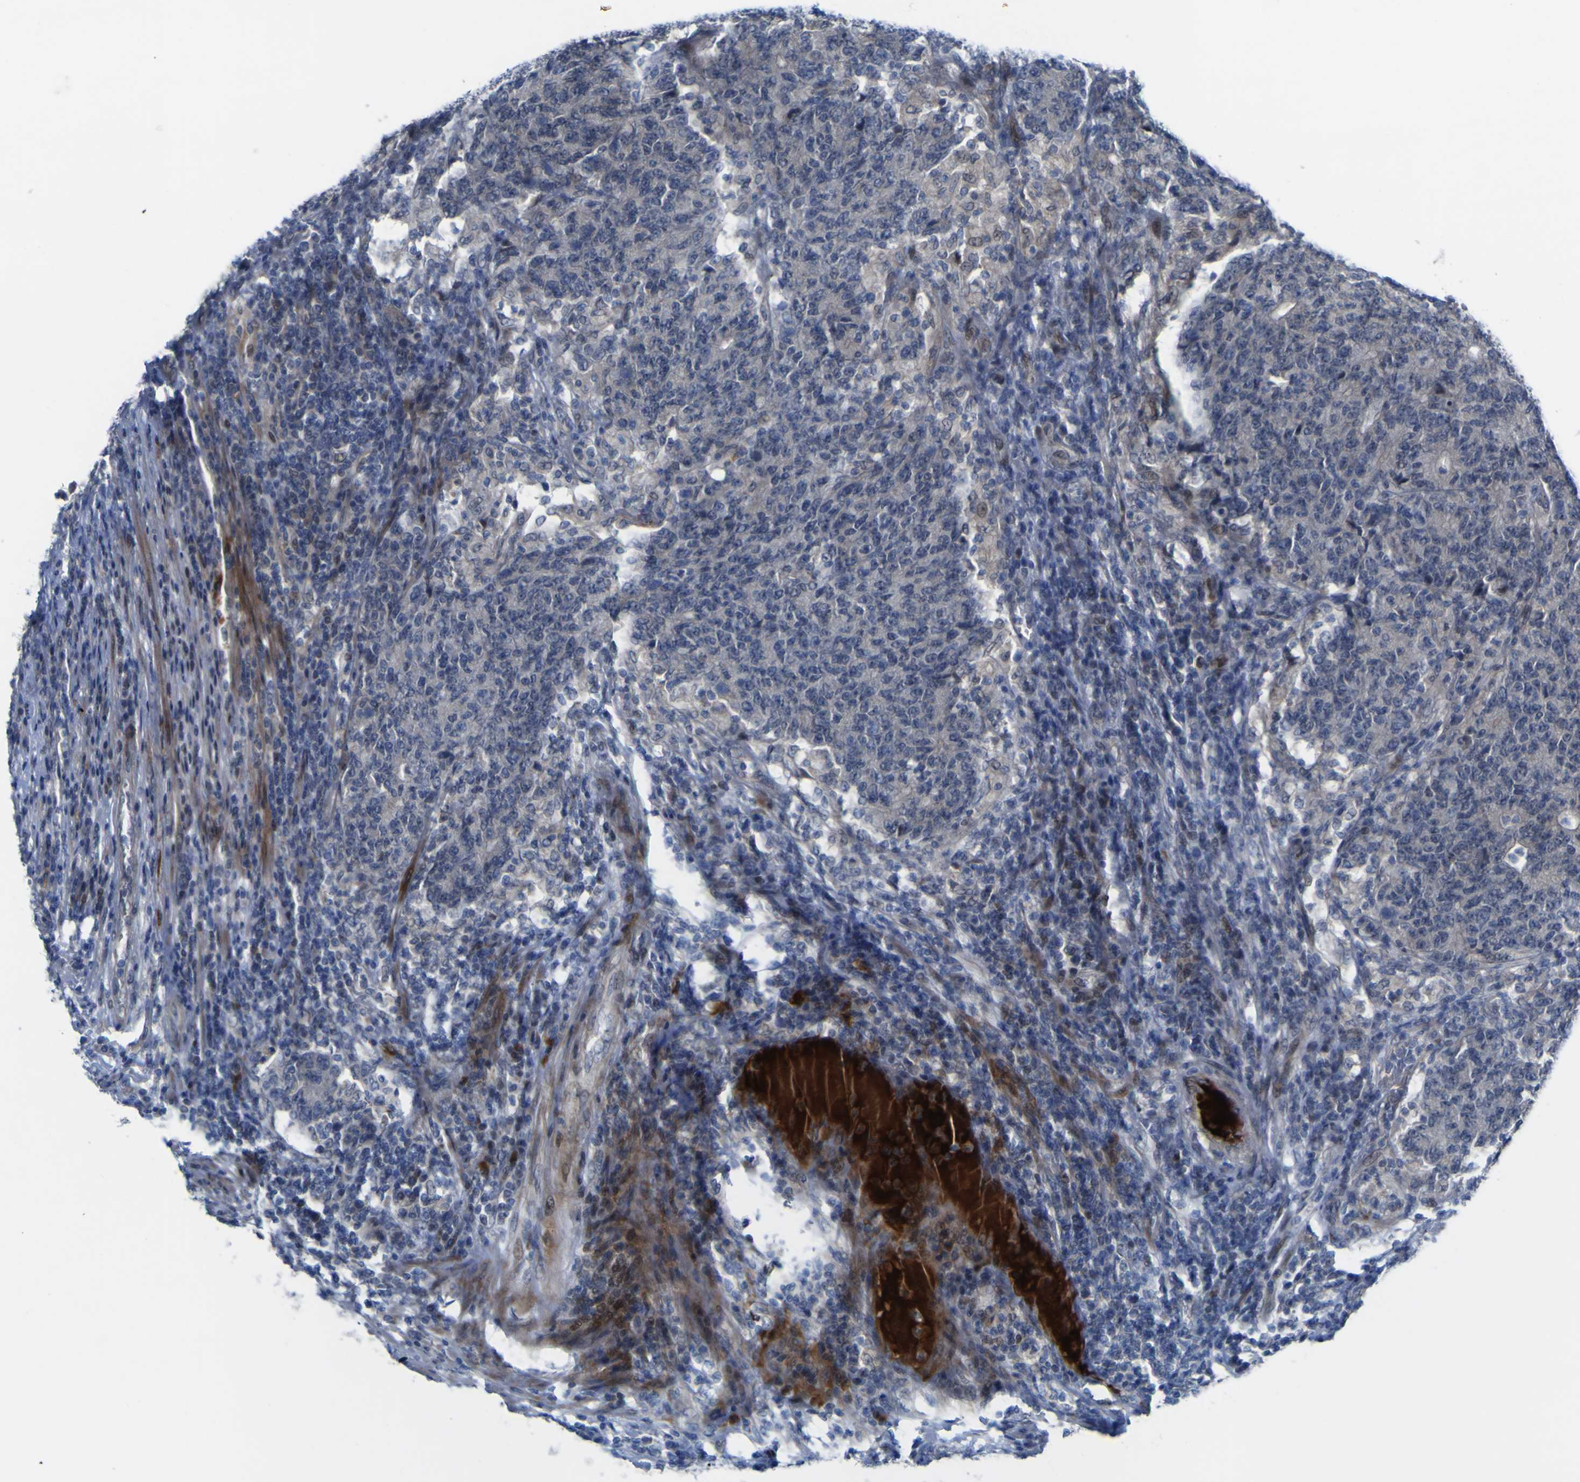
{"staining": {"intensity": "strong", "quantity": "<25%", "location": "cytoplasmic/membranous"}, "tissue": "colorectal cancer", "cell_type": "Tumor cells", "image_type": "cancer", "snomed": [{"axis": "morphology", "description": "Normal tissue, NOS"}, {"axis": "morphology", "description": "Adenocarcinoma, NOS"}, {"axis": "topography", "description": "Colon"}], "caption": "Protein positivity by immunohistochemistry (IHC) shows strong cytoplasmic/membranous positivity in about <25% of tumor cells in adenocarcinoma (colorectal).", "gene": "NAV1", "patient": {"sex": "female", "age": 75}}